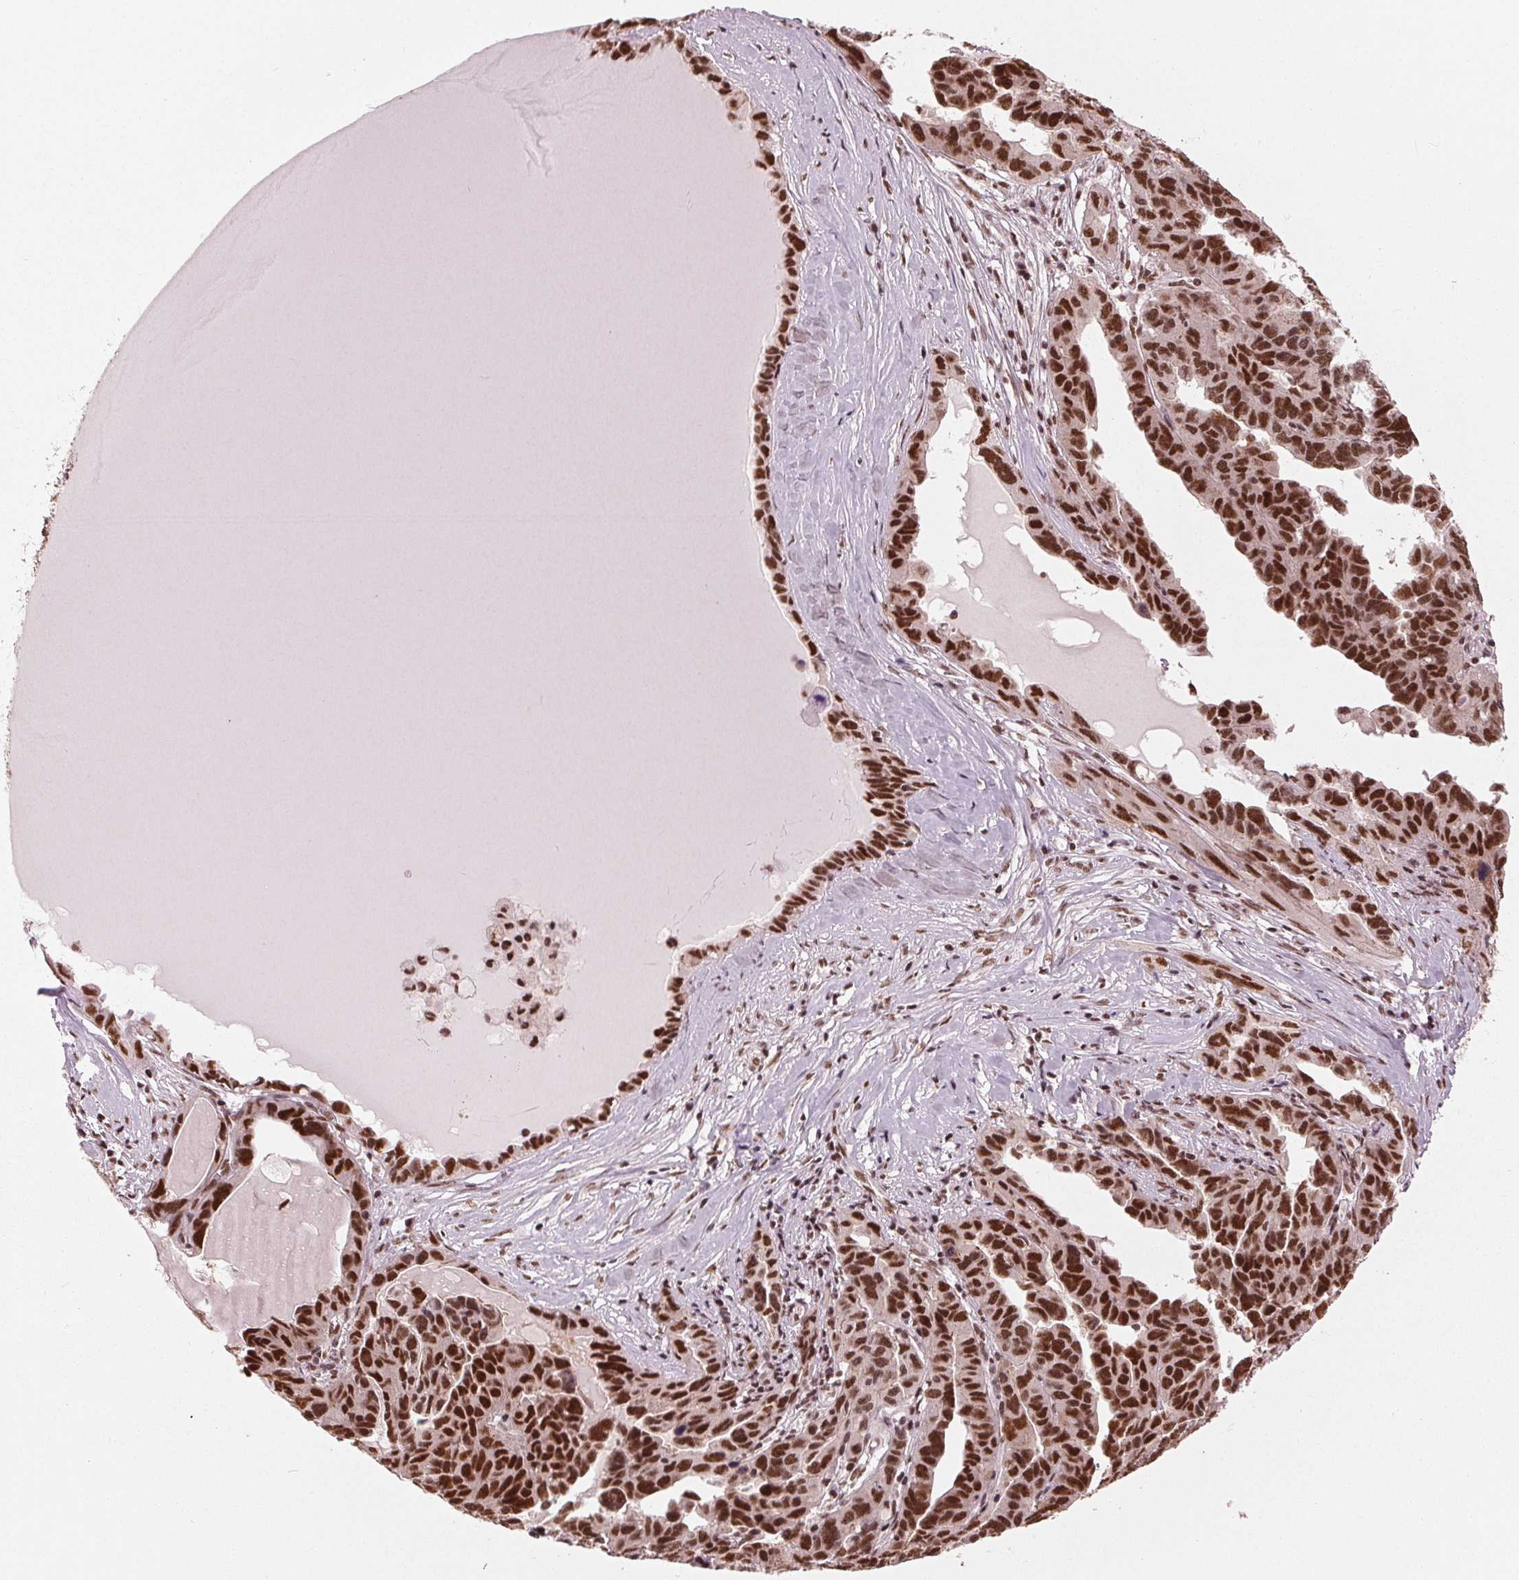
{"staining": {"intensity": "strong", "quantity": ">75%", "location": "nuclear"}, "tissue": "ovarian cancer", "cell_type": "Tumor cells", "image_type": "cancer", "snomed": [{"axis": "morphology", "description": "Cystadenocarcinoma, serous, NOS"}, {"axis": "topography", "description": "Ovary"}], "caption": "Immunohistochemical staining of serous cystadenocarcinoma (ovarian) demonstrates strong nuclear protein positivity in approximately >75% of tumor cells.", "gene": "LSM2", "patient": {"sex": "female", "age": 64}}